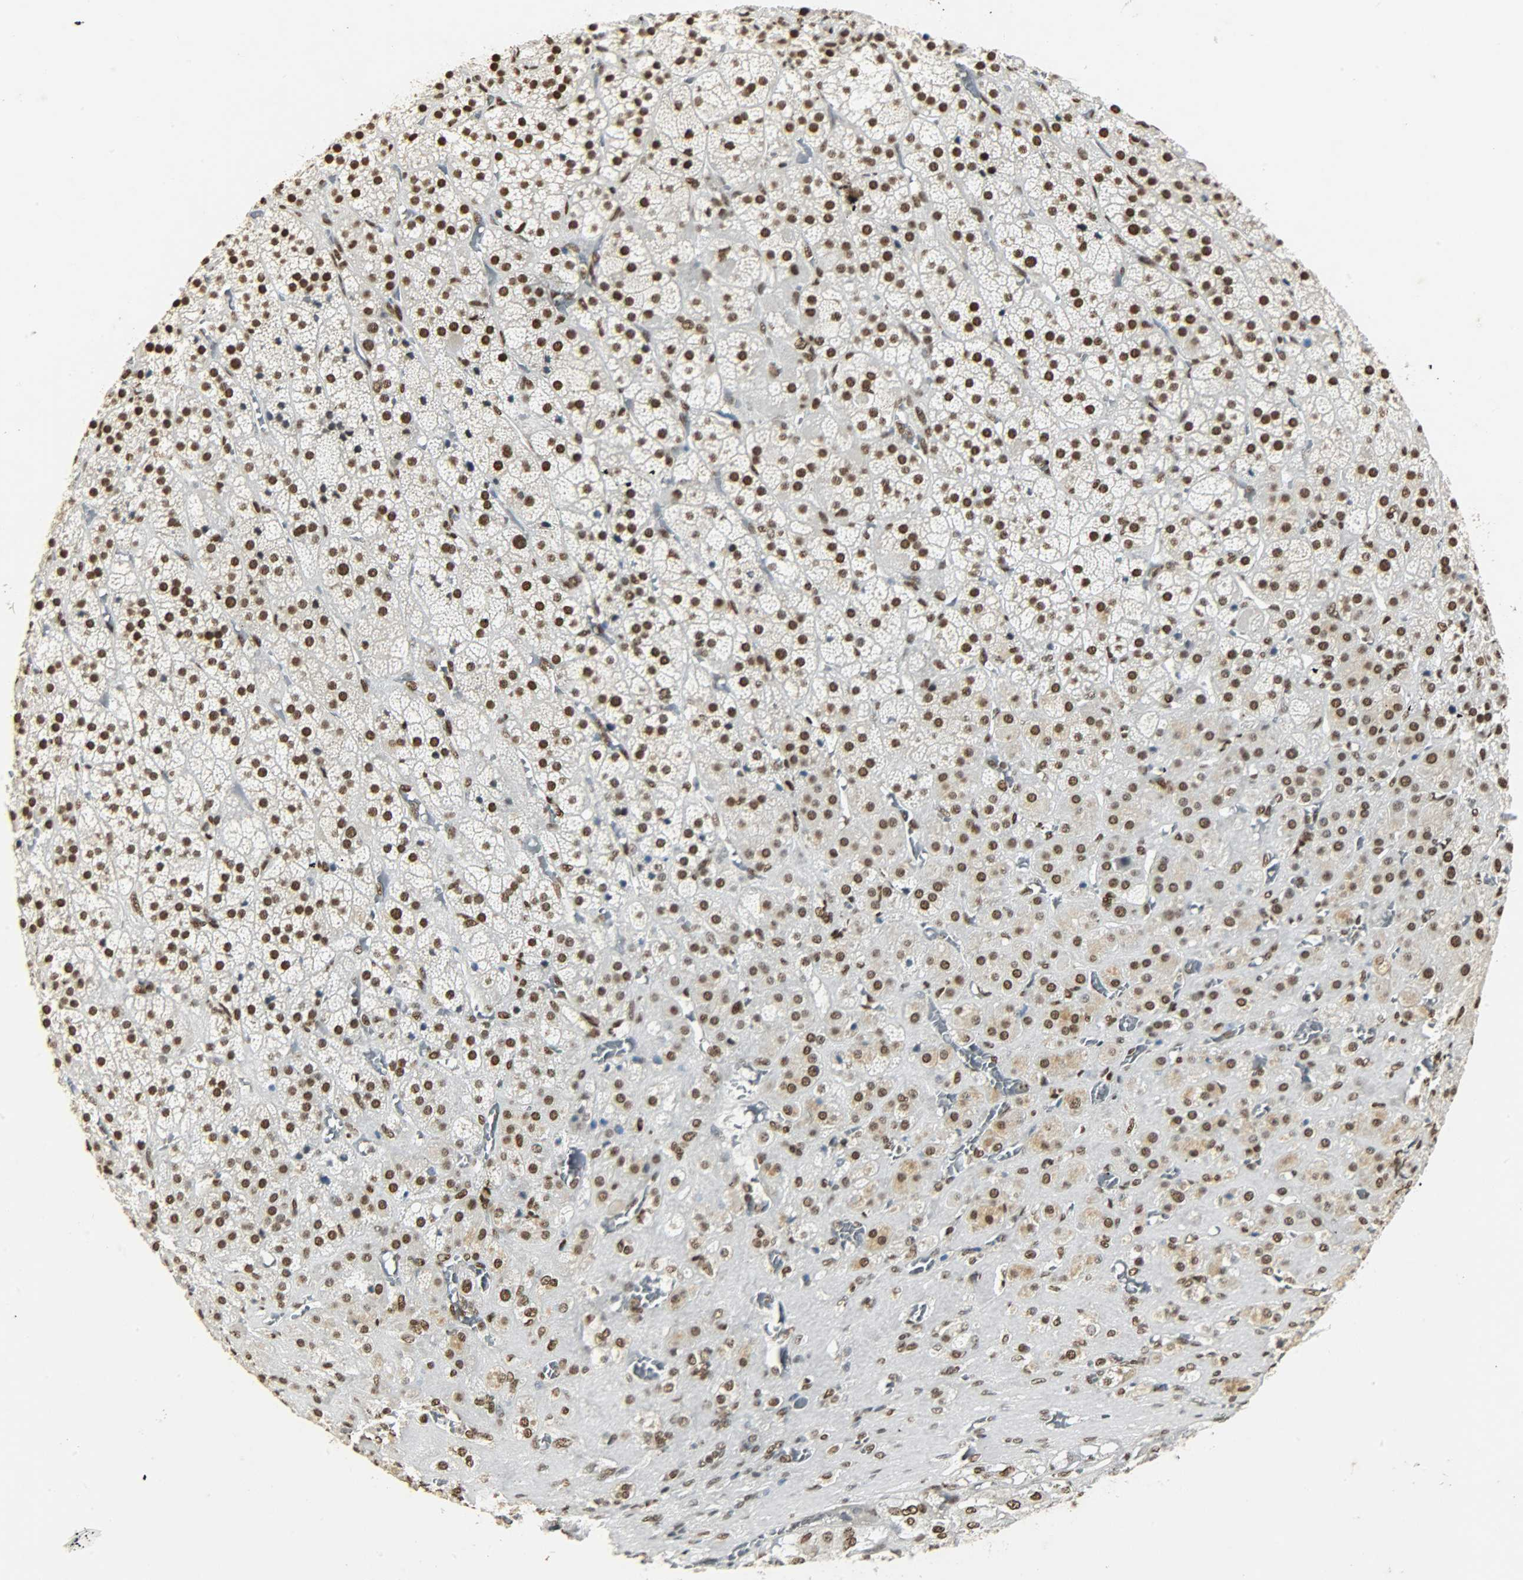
{"staining": {"intensity": "moderate", "quantity": ">75%", "location": "nuclear"}, "tissue": "adrenal gland", "cell_type": "Glandular cells", "image_type": "normal", "snomed": [{"axis": "morphology", "description": "Normal tissue, NOS"}, {"axis": "topography", "description": "Adrenal gland"}], "caption": "Protein expression analysis of benign adrenal gland reveals moderate nuclear positivity in approximately >75% of glandular cells.", "gene": "KHDRBS1", "patient": {"sex": "female", "age": 71}}